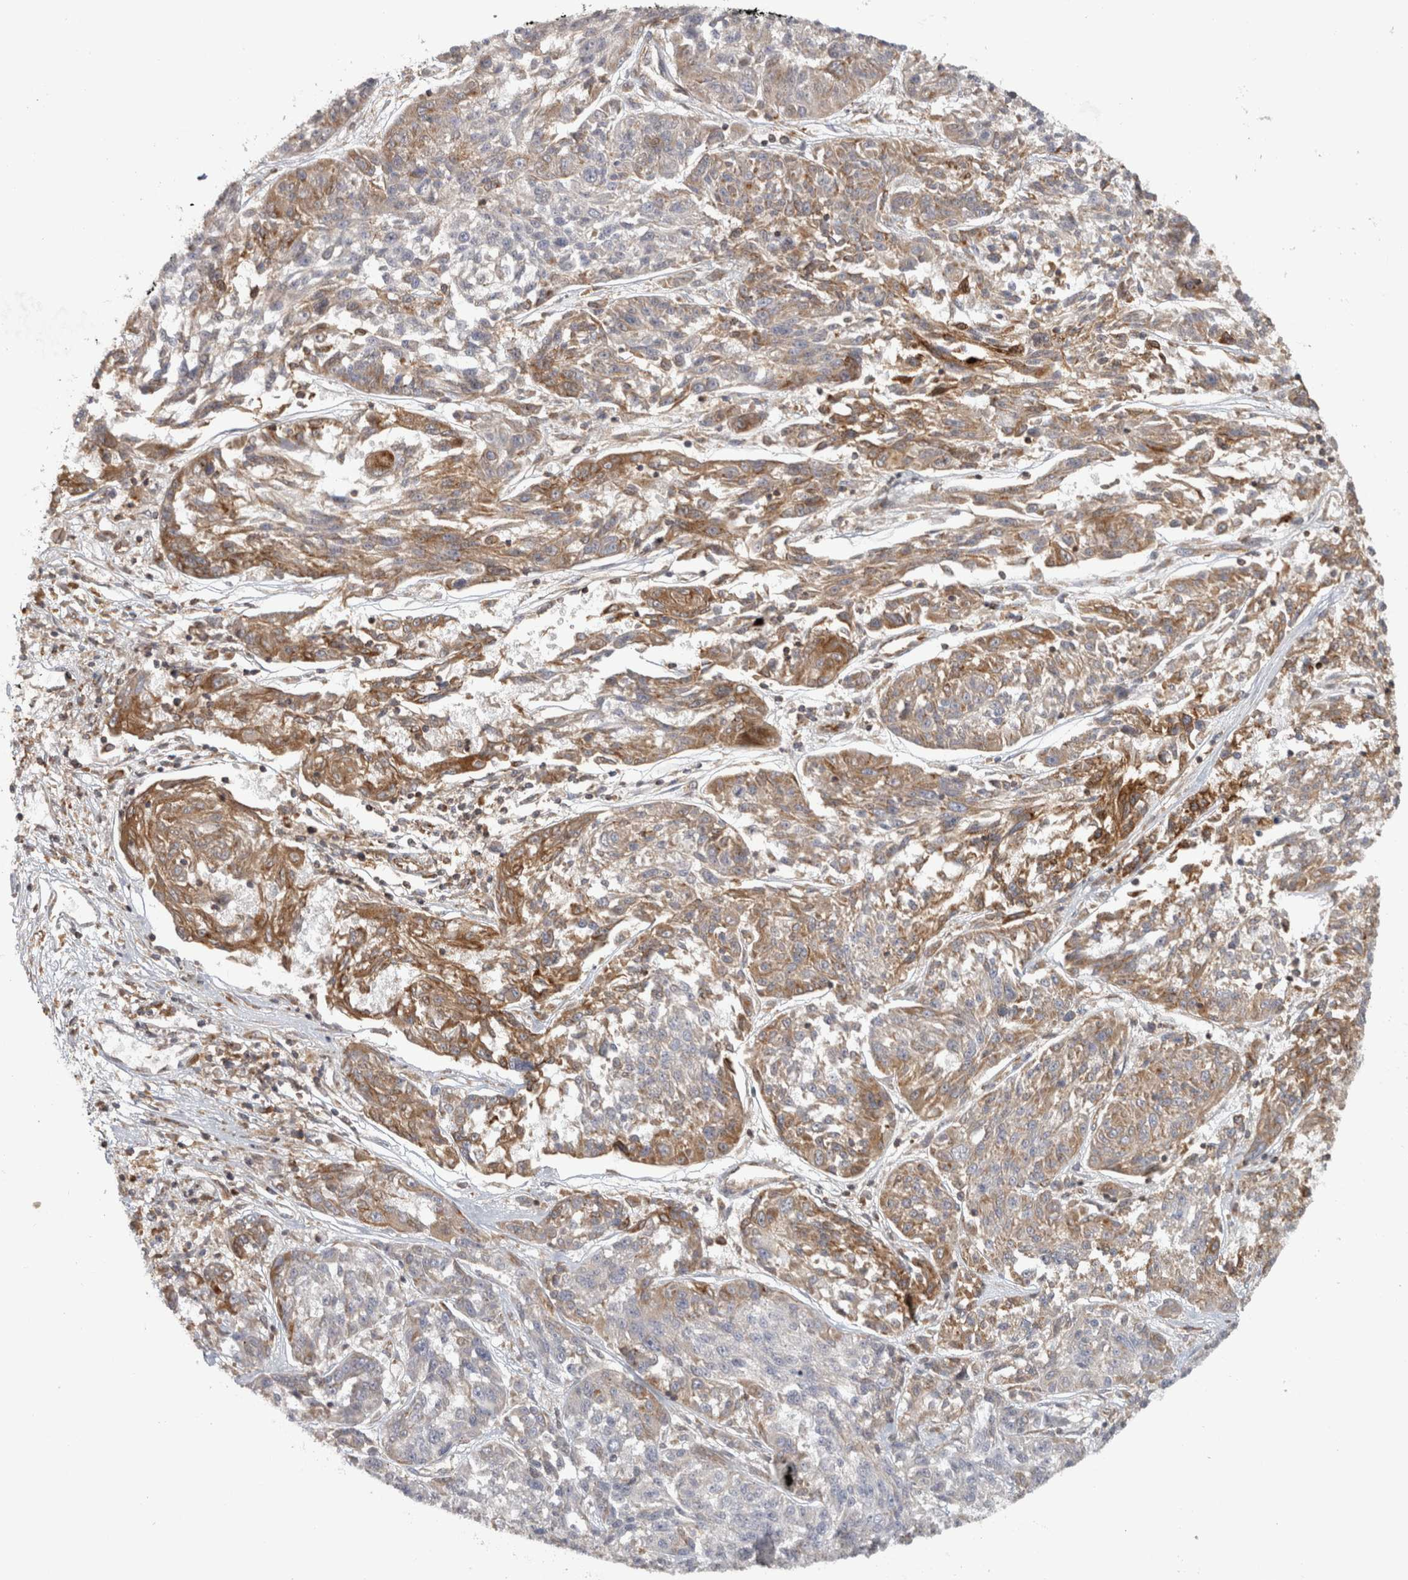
{"staining": {"intensity": "moderate", "quantity": "25%-75%", "location": "cytoplasmic/membranous"}, "tissue": "melanoma", "cell_type": "Tumor cells", "image_type": "cancer", "snomed": [{"axis": "morphology", "description": "Malignant melanoma, NOS"}, {"axis": "topography", "description": "Skin"}], "caption": "This histopathology image reveals malignant melanoma stained with immunohistochemistry to label a protein in brown. The cytoplasmic/membranous of tumor cells show moderate positivity for the protein. Nuclei are counter-stained blue.", "gene": "HLA-E", "patient": {"sex": "male", "age": 53}}